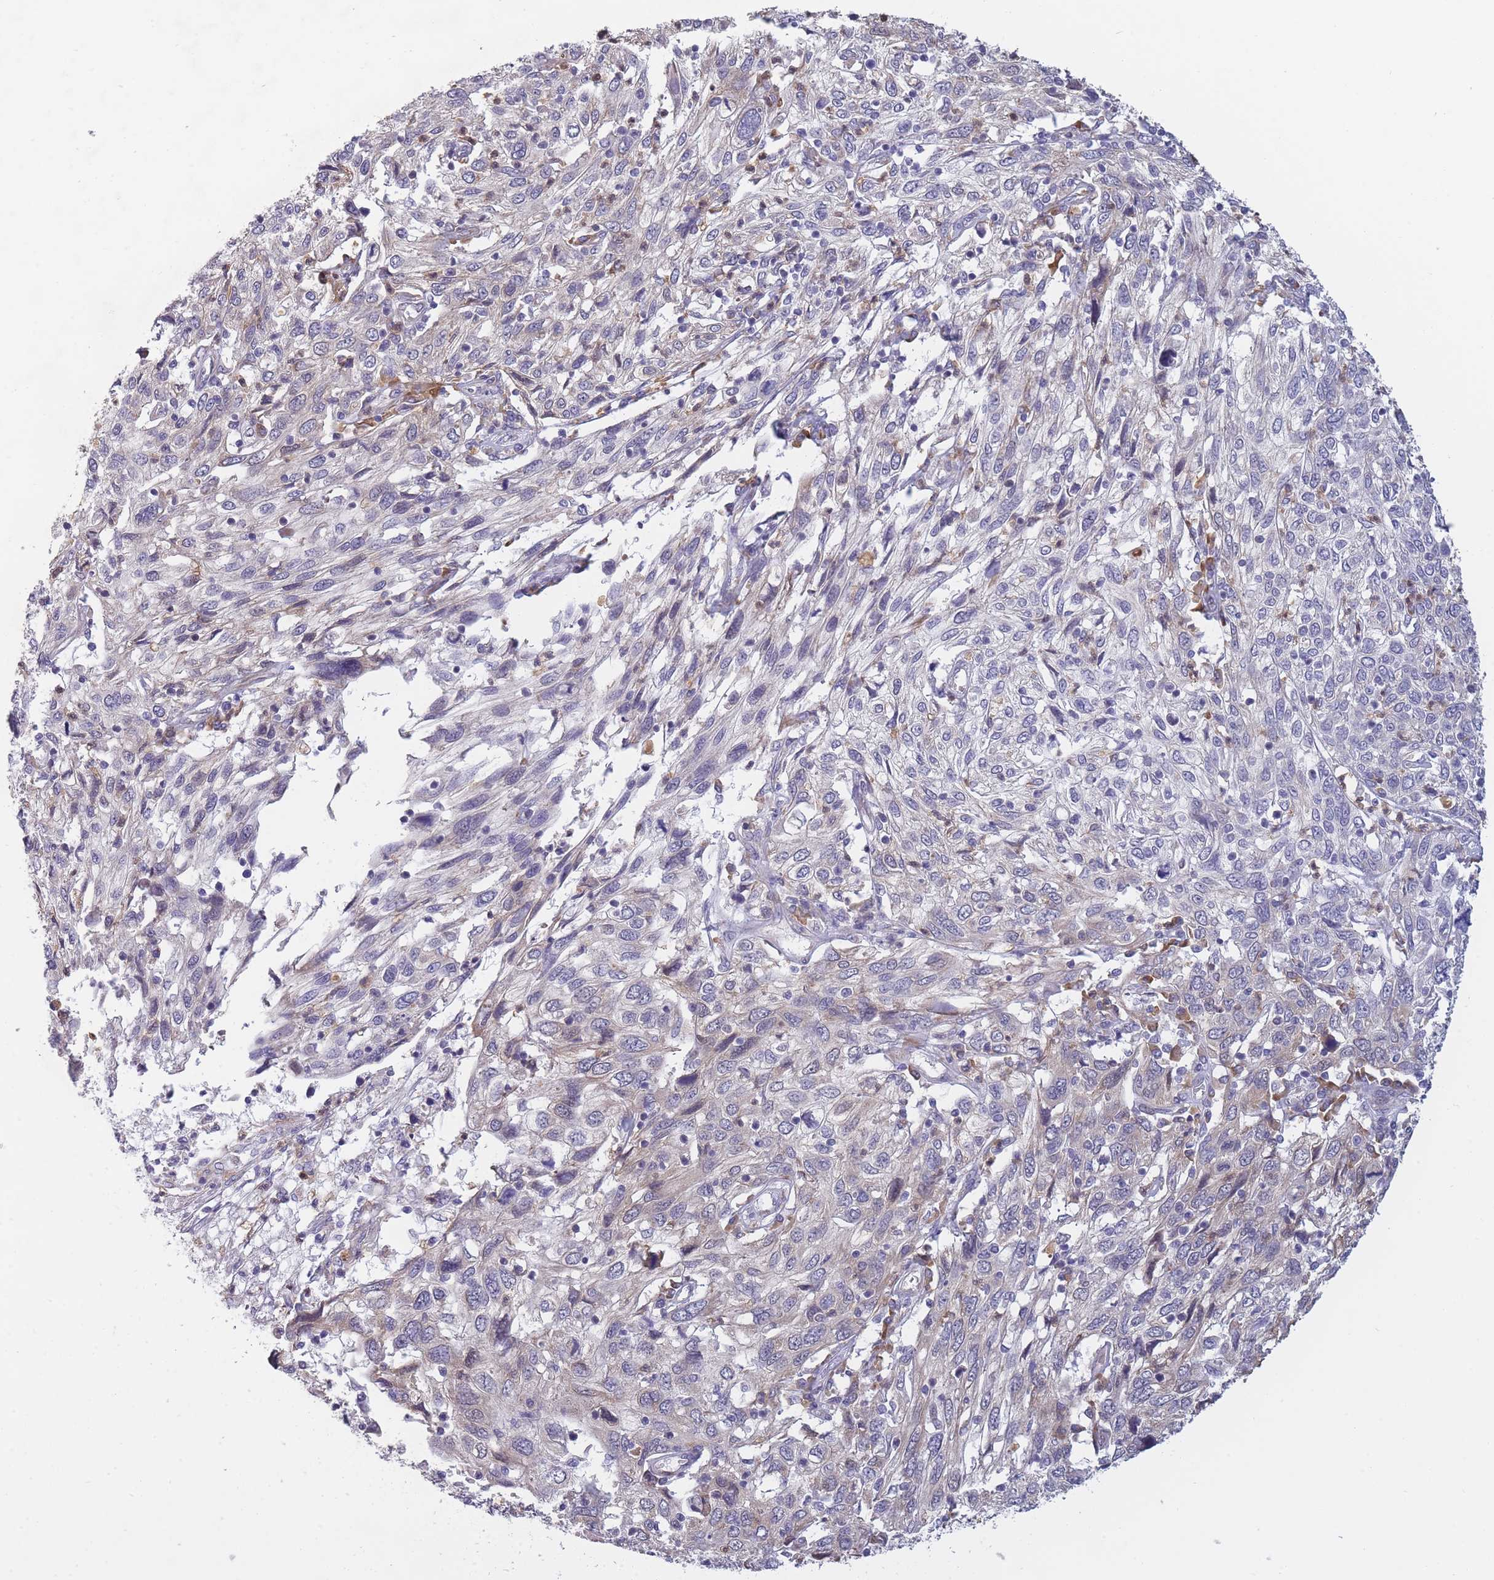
{"staining": {"intensity": "weak", "quantity": "<25%", "location": "cytoplasmic/membranous"}, "tissue": "cervical cancer", "cell_type": "Tumor cells", "image_type": "cancer", "snomed": [{"axis": "morphology", "description": "Squamous cell carcinoma, NOS"}, {"axis": "topography", "description": "Cervix"}], "caption": "Tumor cells show no significant expression in squamous cell carcinoma (cervical).", "gene": "NDUFAF6", "patient": {"sex": "female", "age": 46}}